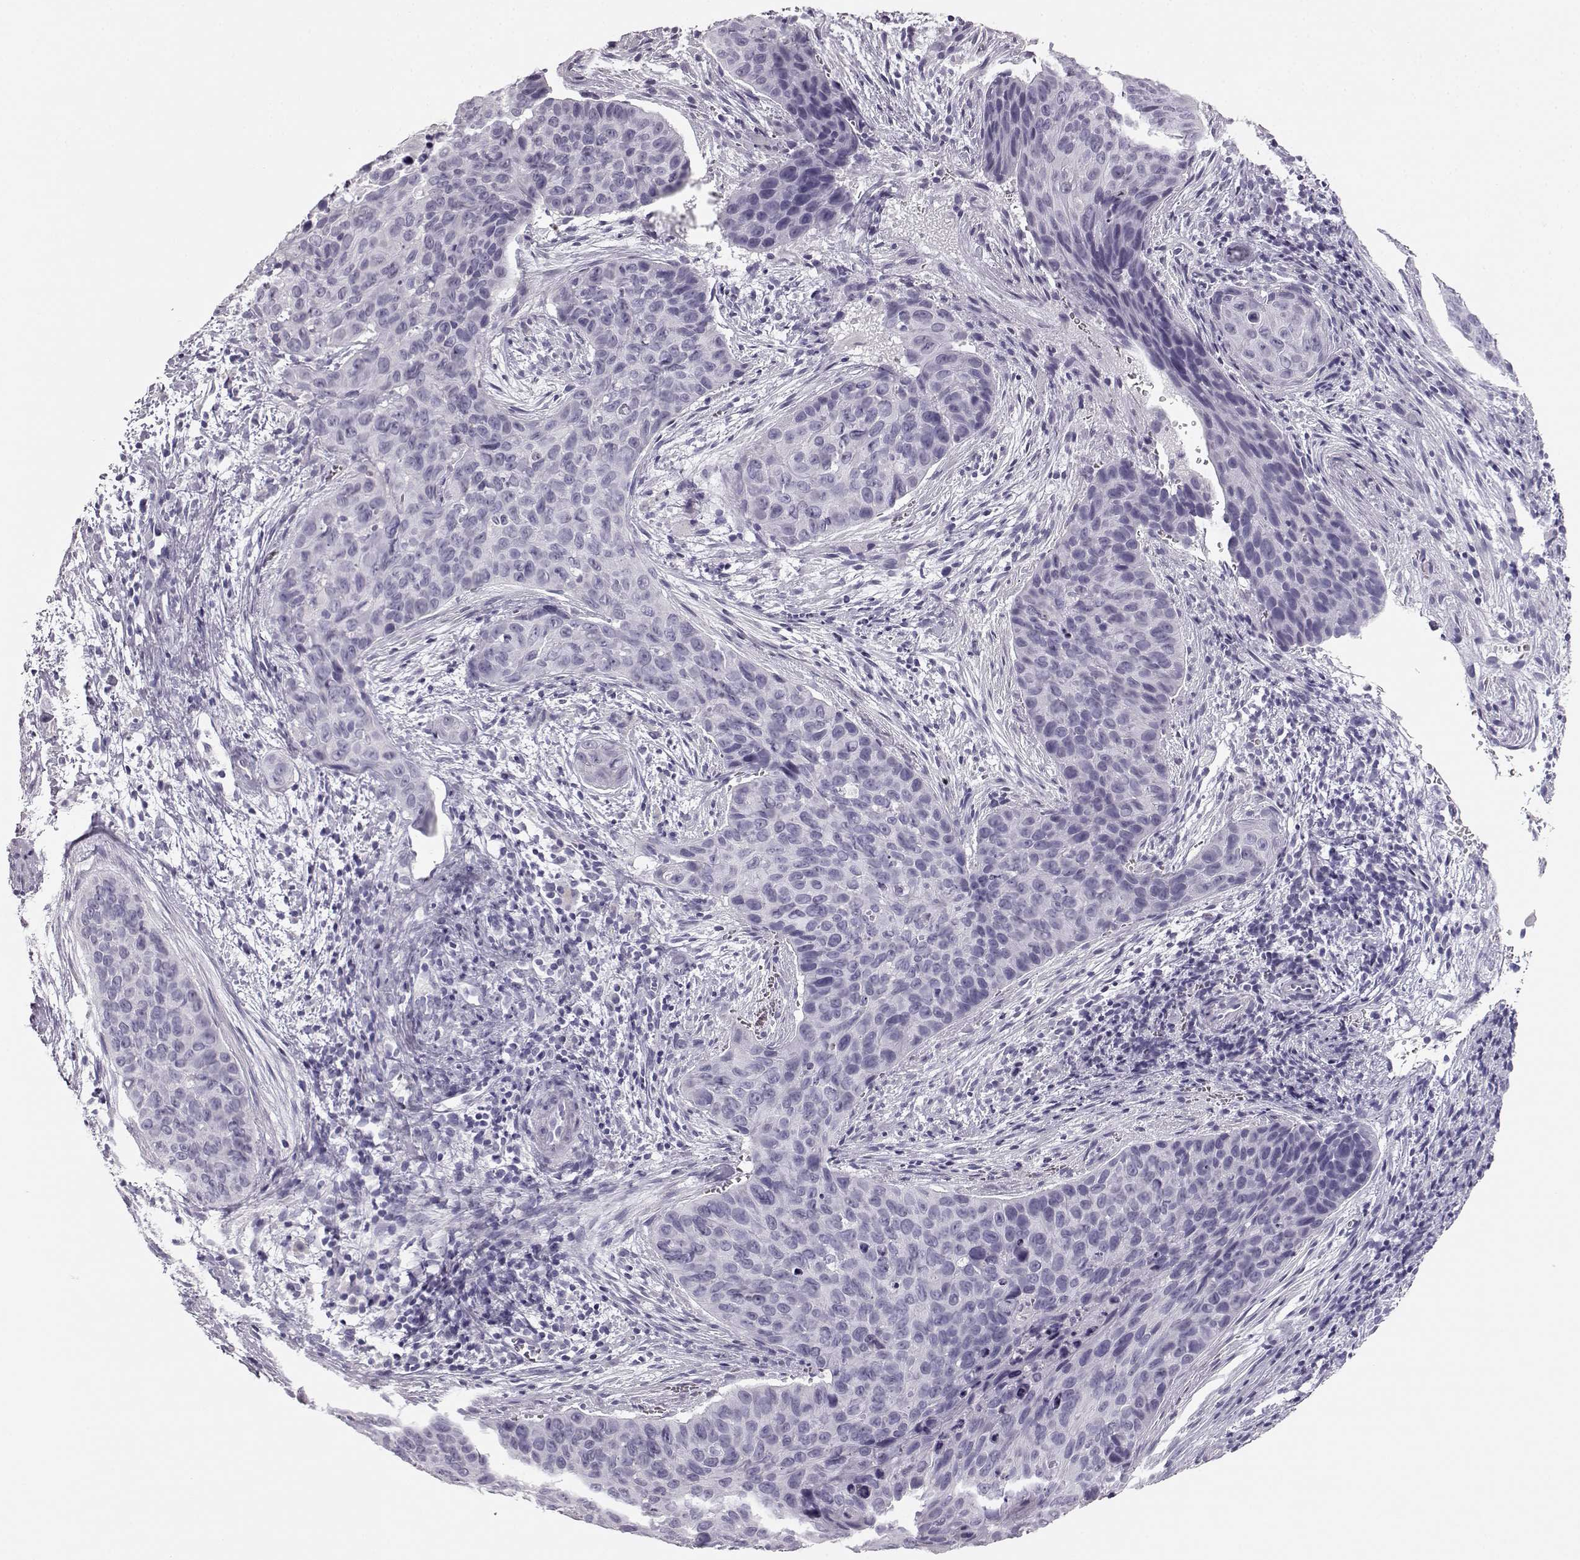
{"staining": {"intensity": "negative", "quantity": "none", "location": "none"}, "tissue": "cervical cancer", "cell_type": "Tumor cells", "image_type": "cancer", "snomed": [{"axis": "morphology", "description": "Squamous cell carcinoma, NOS"}, {"axis": "topography", "description": "Cervix"}], "caption": "Cervical cancer was stained to show a protein in brown. There is no significant staining in tumor cells. (DAB IHC, high magnification).", "gene": "BFSP2", "patient": {"sex": "female", "age": 35}}